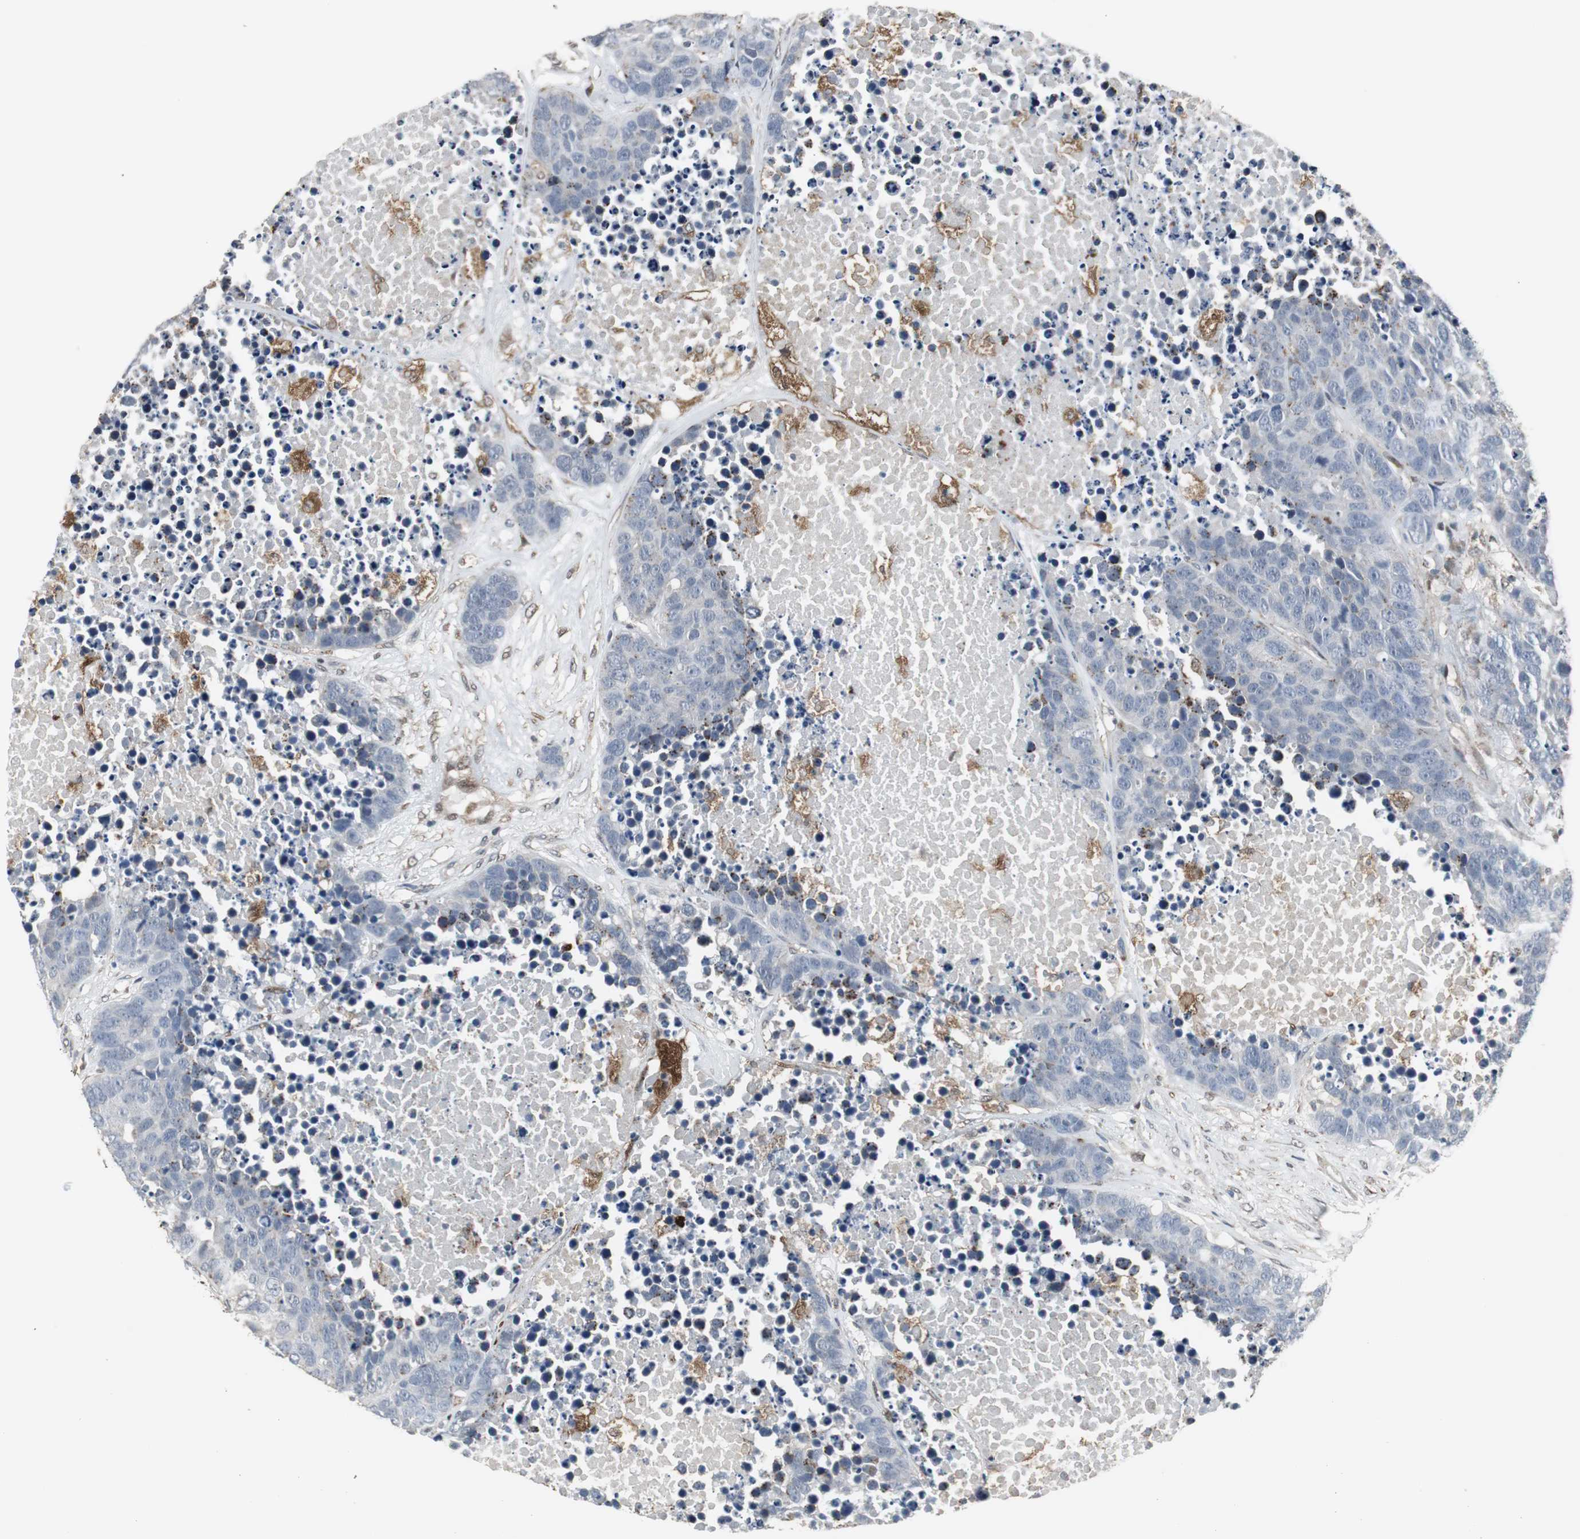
{"staining": {"intensity": "negative", "quantity": "none", "location": "none"}, "tissue": "carcinoid", "cell_type": "Tumor cells", "image_type": "cancer", "snomed": [{"axis": "morphology", "description": "Carcinoid, malignant, NOS"}, {"axis": "topography", "description": "Lung"}], "caption": "Tumor cells show no significant protein expression in carcinoid (malignant). The staining is performed using DAB (3,3'-diaminobenzidine) brown chromogen with nuclei counter-stained in using hematoxylin.", "gene": "PLIN3", "patient": {"sex": "male", "age": 60}}